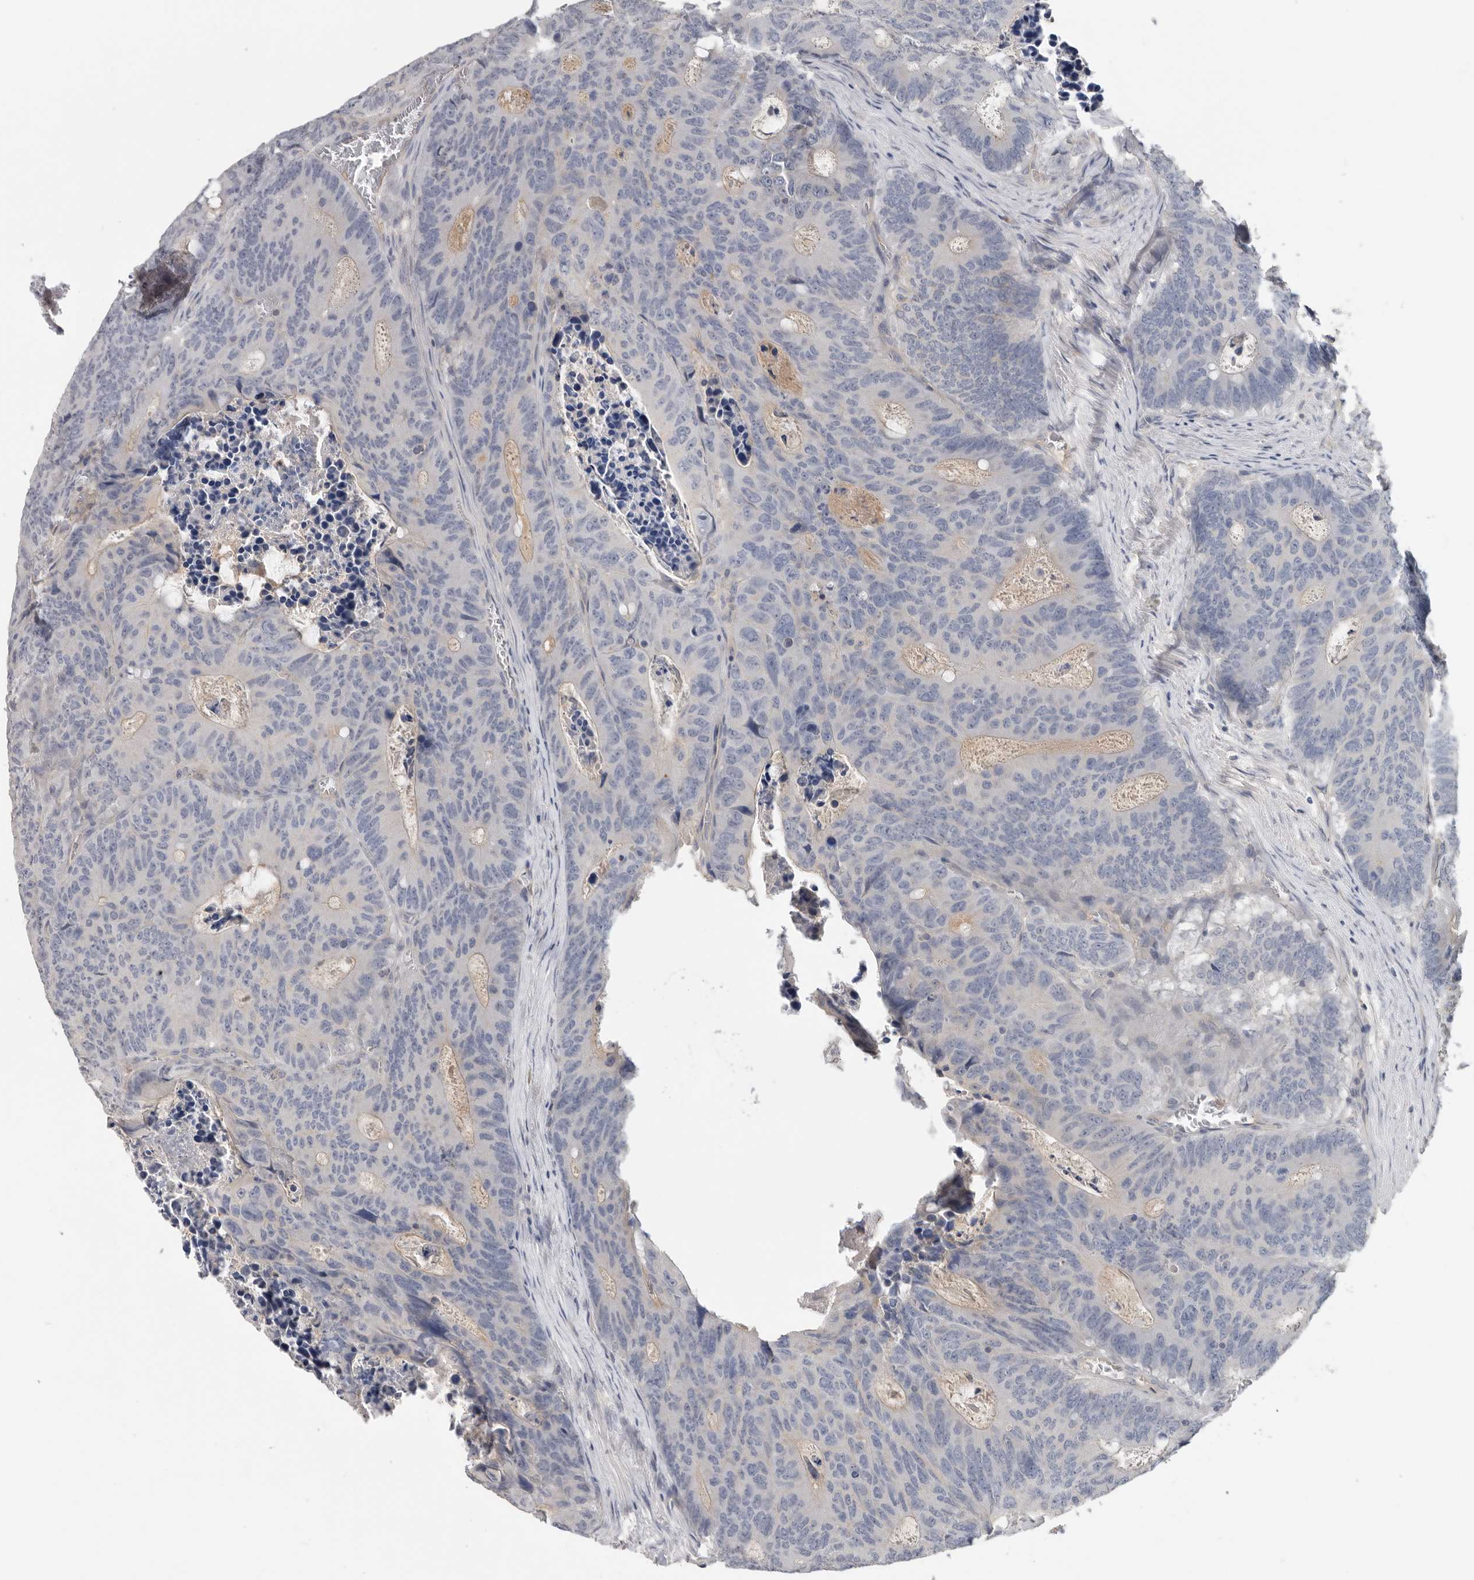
{"staining": {"intensity": "negative", "quantity": "none", "location": "none"}, "tissue": "colorectal cancer", "cell_type": "Tumor cells", "image_type": "cancer", "snomed": [{"axis": "morphology", "description": "Adenocarcinoma, NOS"}, {"axis": "topography", "description": "Colon"}], "caption": "A histopathology image of adenocarcinoma (colorectal) stained for a protein shows no brown staining in tumor cells.", "gene": "WDTC1", "patient": {"sex": "male", "age": 87}}